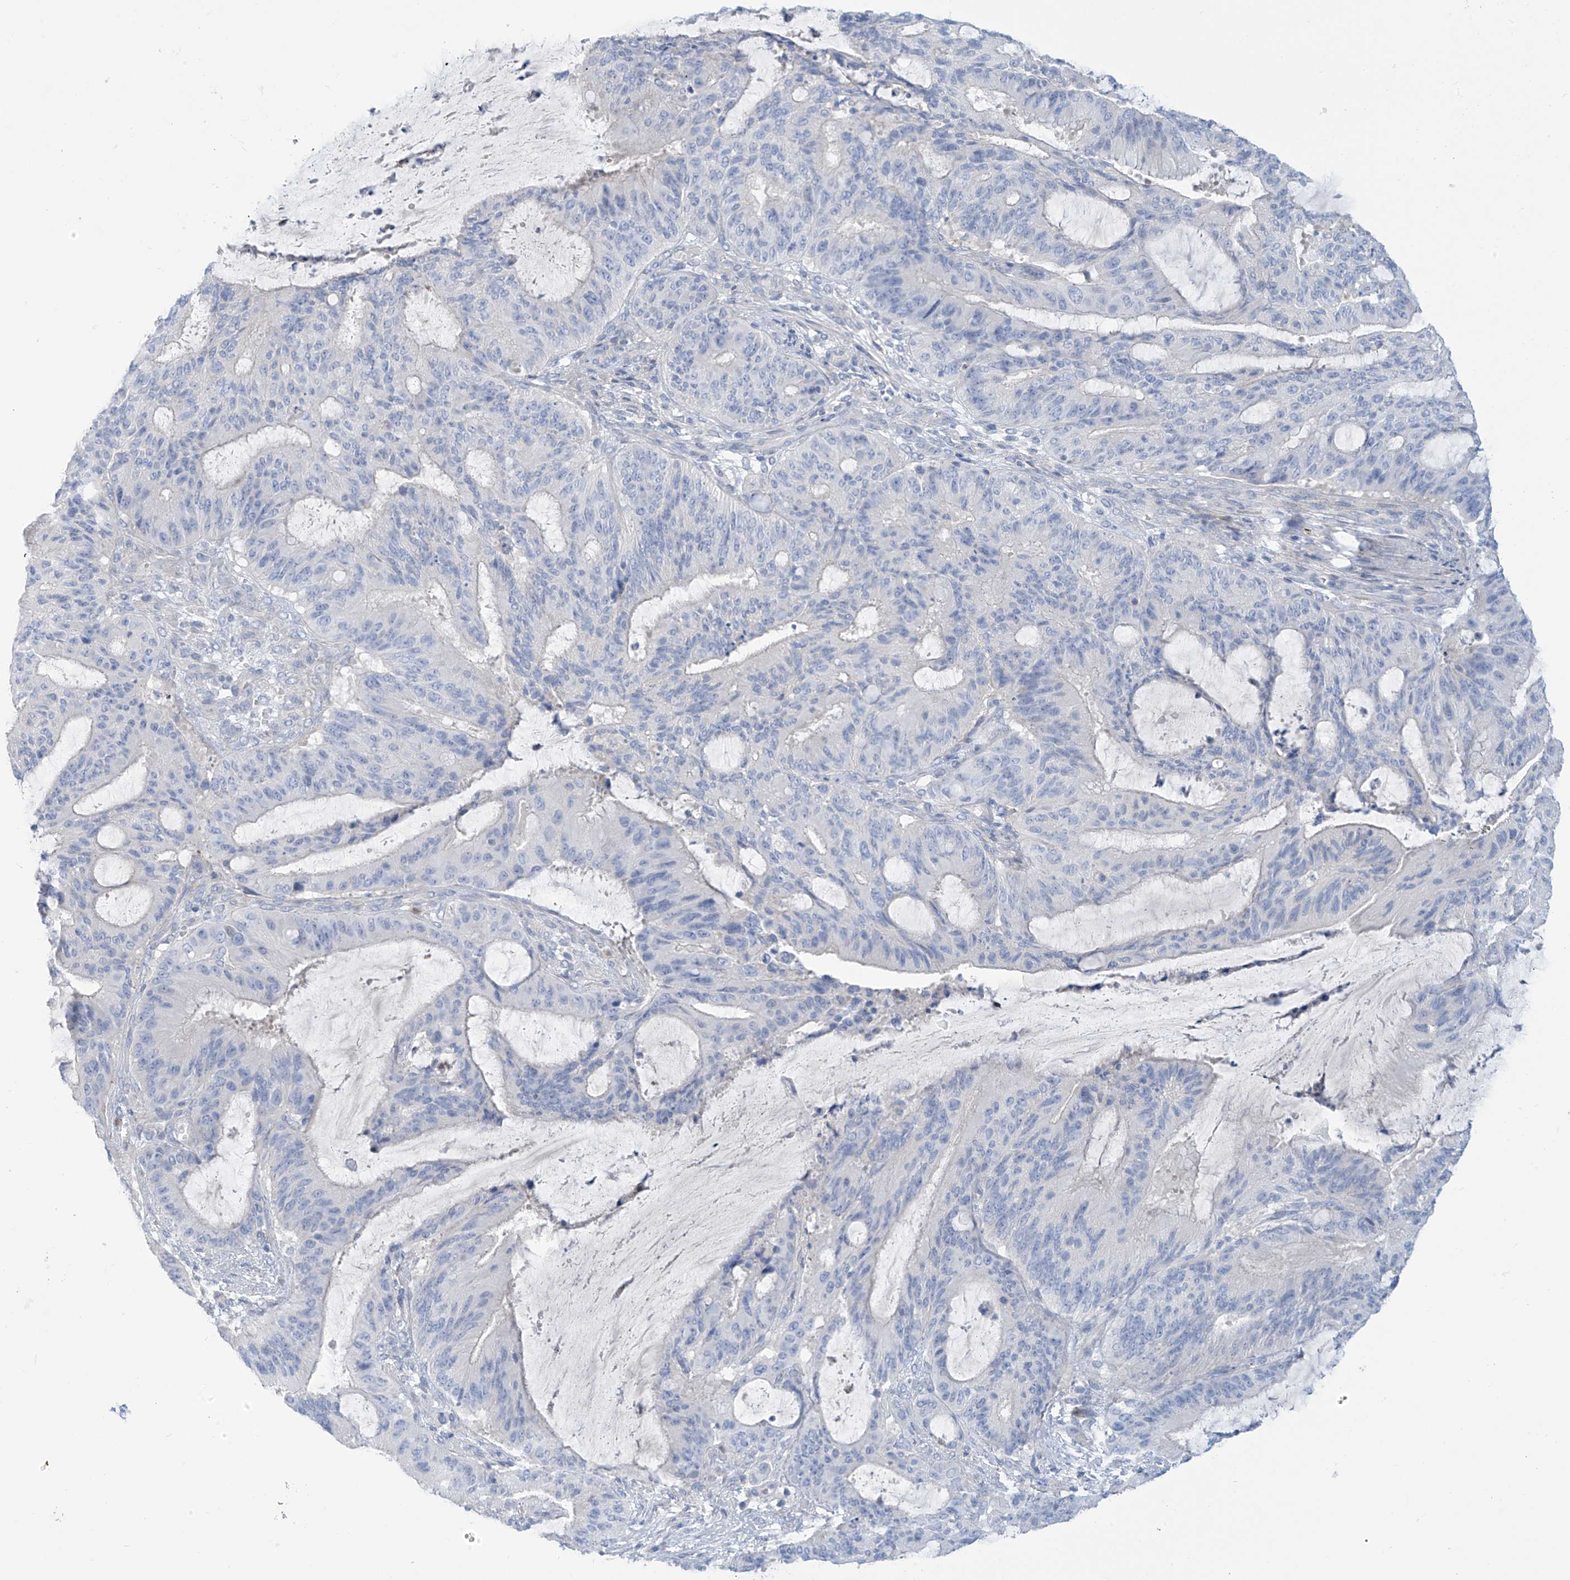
{"staining": {"intensity": "negative", "quantity": "none", "location": "none"}, "tissue": "liver cancer", "cell_type": "Tumor cells", "image_type": "cancer", "snomed": [{"axis": "morphology", "description": "Normal tissue, NOS"}, {"axis": "morphology", "description": "Cholangiocarcinoma"}, {"axis": "topography", "description": "Liver"}, {"axis": "topography", "description": "Peripheral nerve tissue"}], "caption": "The micrograph displays no significant expression in tumor cells of liver cholangiocarcinoma.", "gene": "FABP2", "patient": {"sex": "female", "age": 73}}